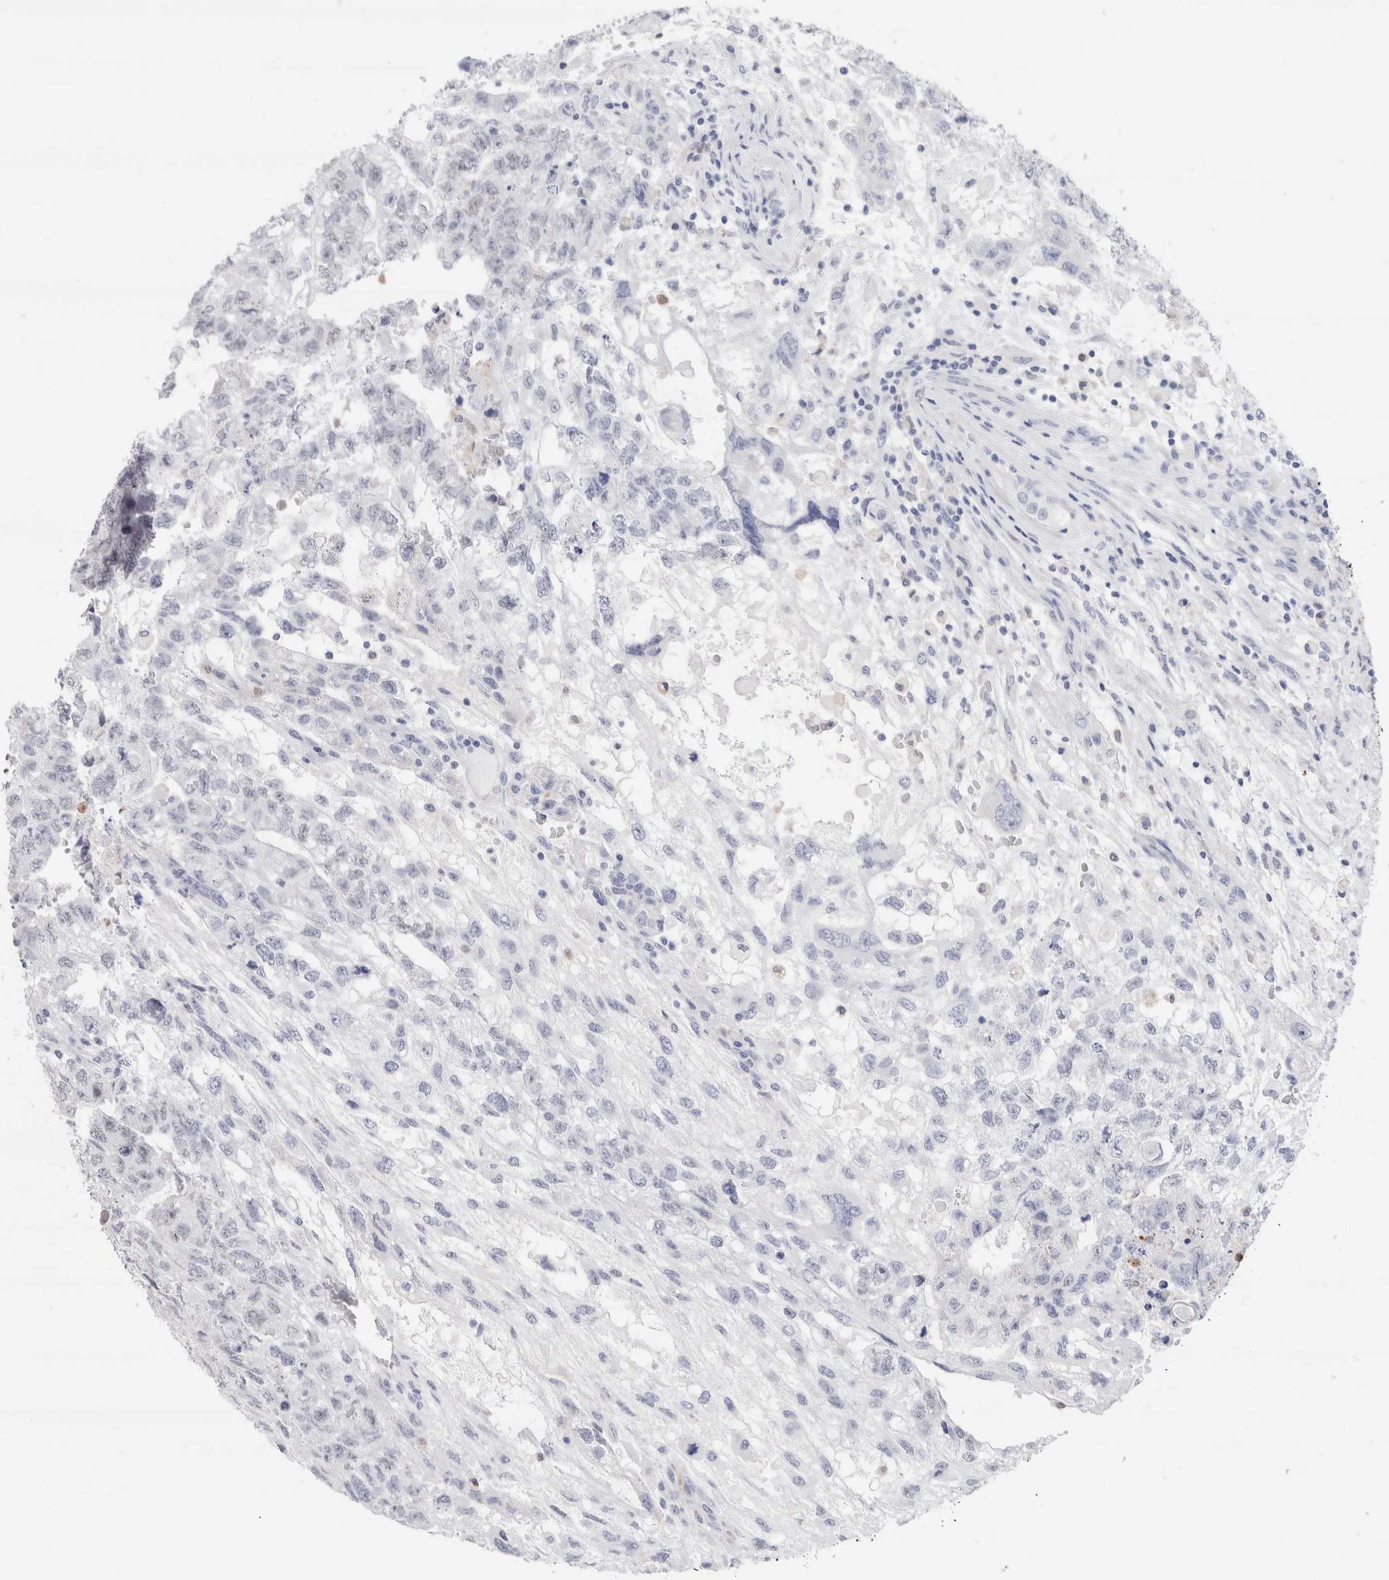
{"staining": {"intensity": "negative", "quantity": "none", "location": "none"}, "tissue": "testis cancer", "cell_type": "Tumor cells", "image_type": "cancer", "snomed": [{"axis": "morphology", "description": "Carcinoma, Embryonal, NOS"}, {"axis": "topography", "description": "Testis"}], "caption": "Human testis cancer stained for a protein using immunohistochemistry demonstrates no expression in tumor cells.", "gene": "SLC10A5", "patient": {"sex": "male", "age": 36}}